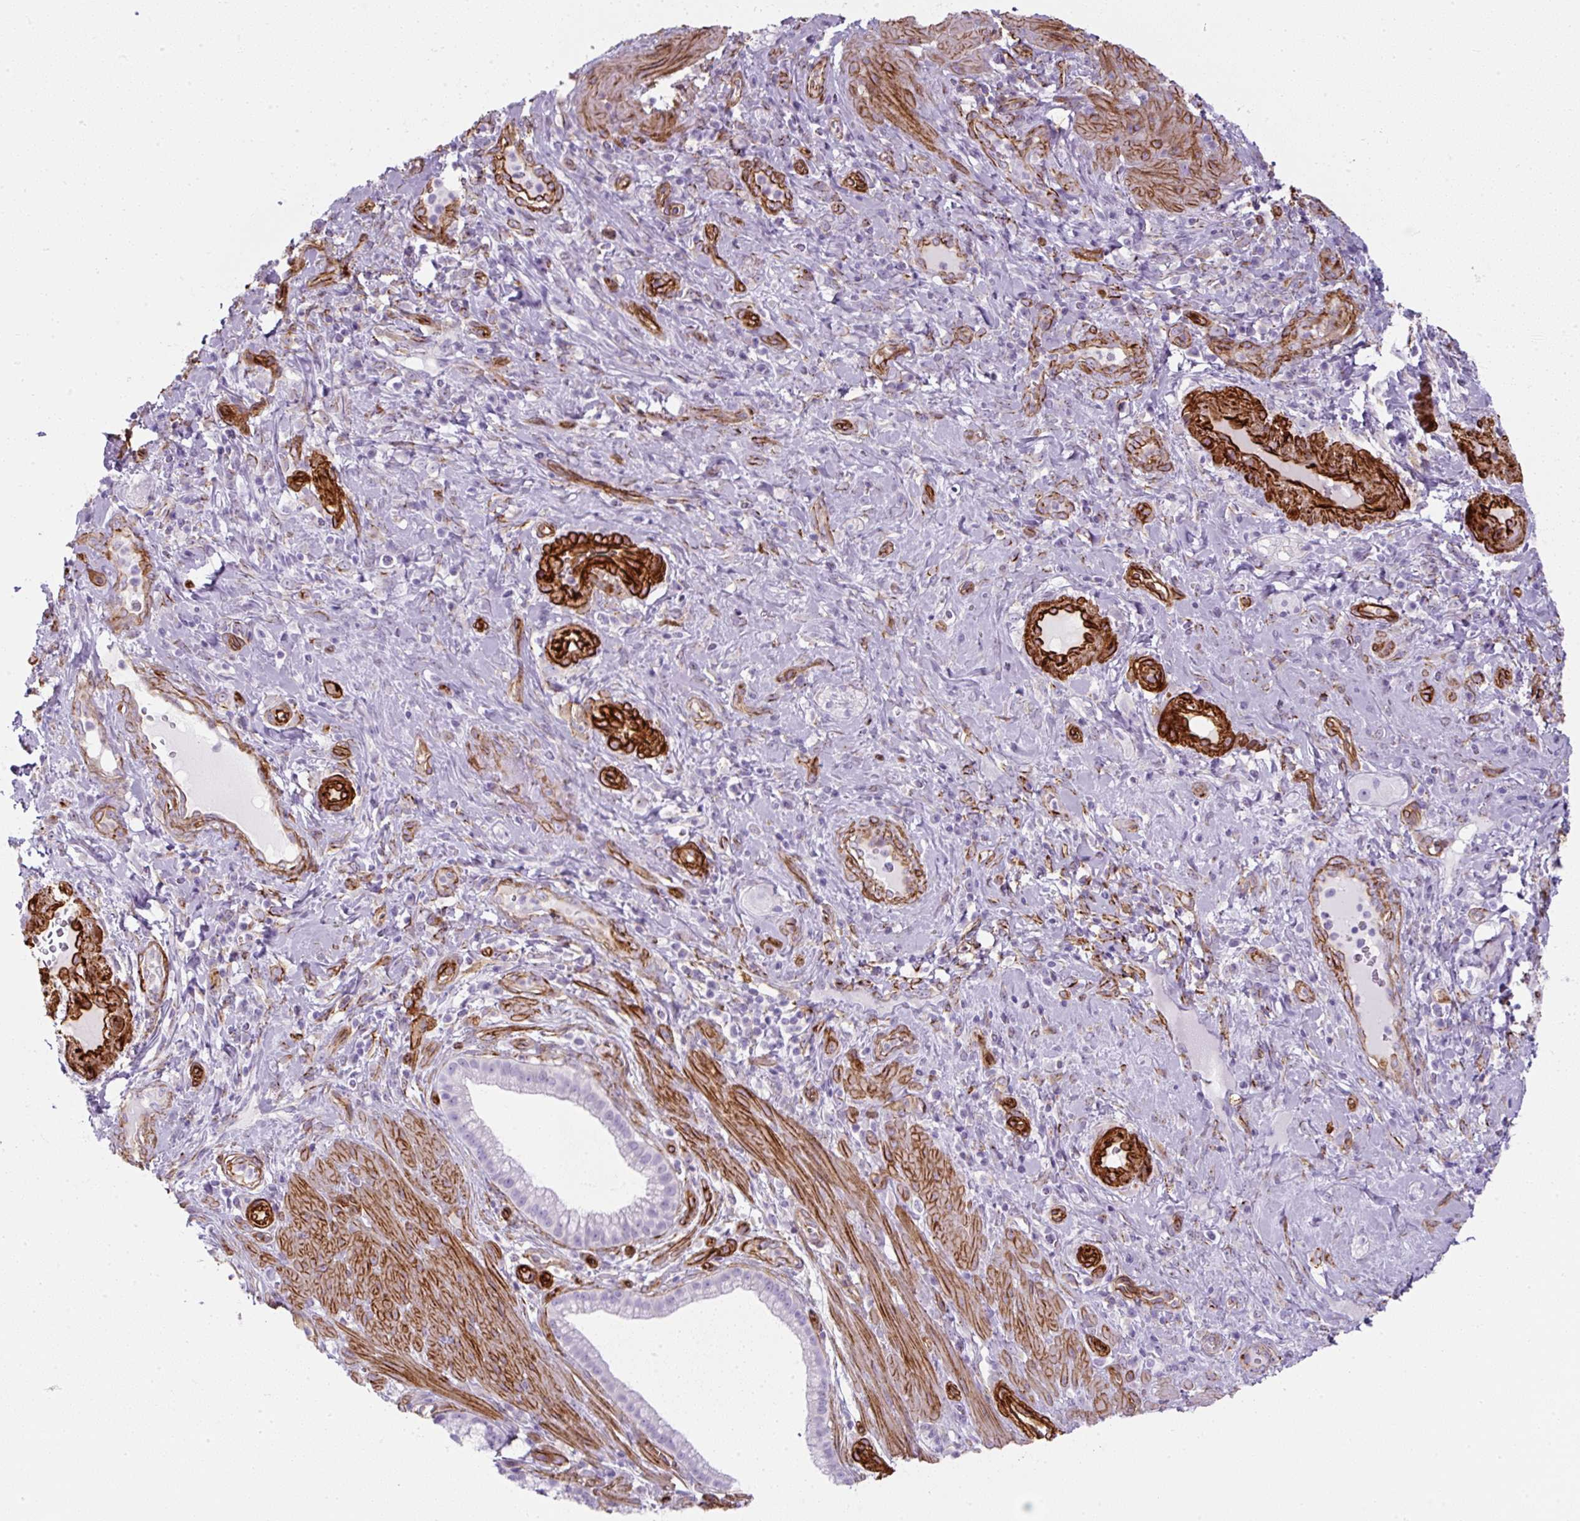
{"staining": {"intensity": "negative", "quantity": "none", "location": "none"}, "tissue": "pancreatic cancer", "cell_type": "Tumor cells", "image_type": "cancer", "snomed": [{"axis": "morphology", "description": "Adenocarcinoma, NOS"}, {"axis": "topography", "description": "Pancreas"}], "caption": "Micrograph shows no significant protein expression in tumor cells of pancreatic cancer.", "gene": "CAVIN3", "patient": {"sex": "male", "age": 72}}